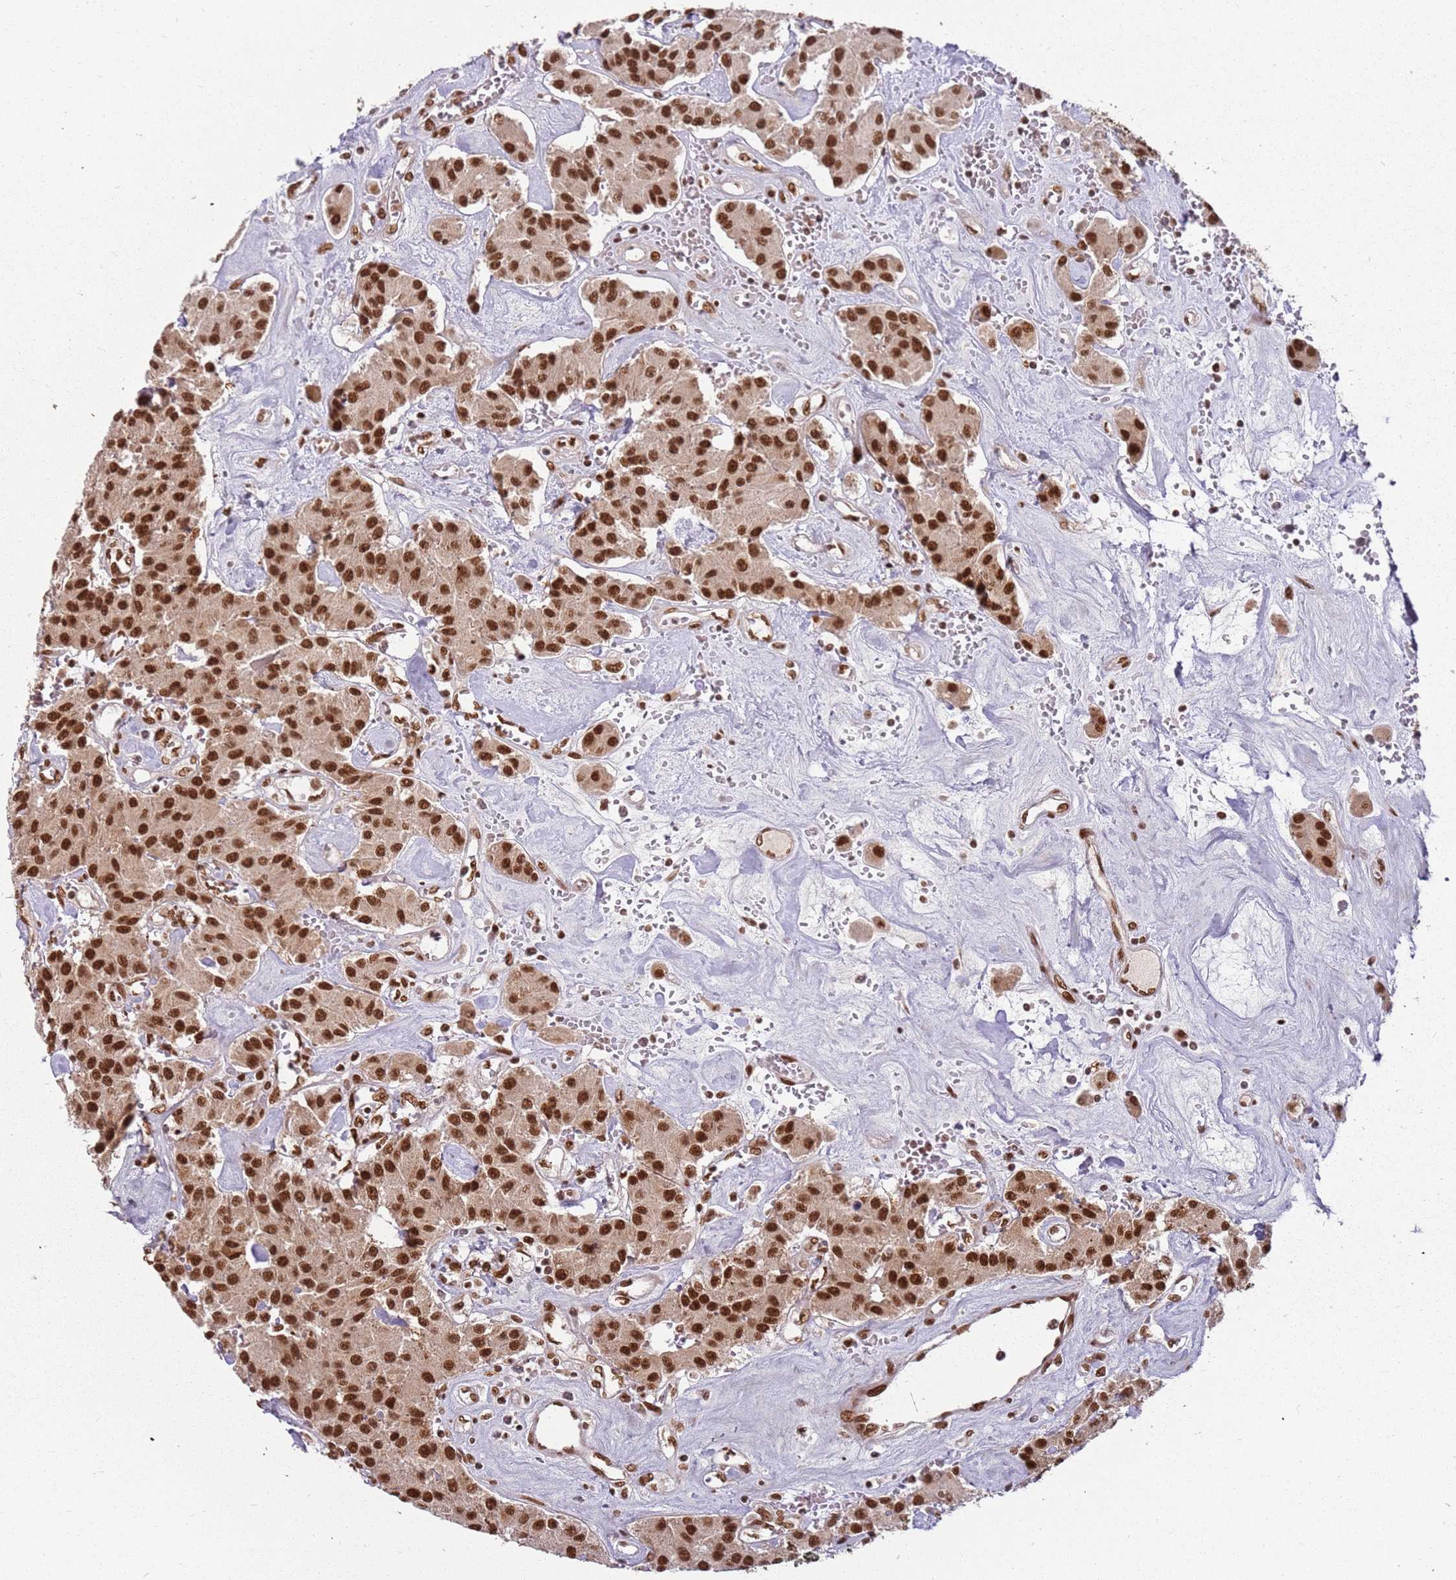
{"staining": {"intensity": "strong", "quantity": ">75%", "location": "nuclear"}, "tissue": "carcinoid", "cell_type": "Tumor cells", "image_type": "cancer", "snomed": [{"axis": "morphology", "description": "Carcinoid, malignant, NOS"}, {"axis": "topography", "description": "Pancreas"}], "caption": "High-power microscopy captured an immunohistochemistry (IHC) photomicrograph of carcinoid (malignant), revealing strong nuclear staining in about >75% of tumor cells.", "gene": "TENT4A", "patient": {"sex": "male", "age": 41}}